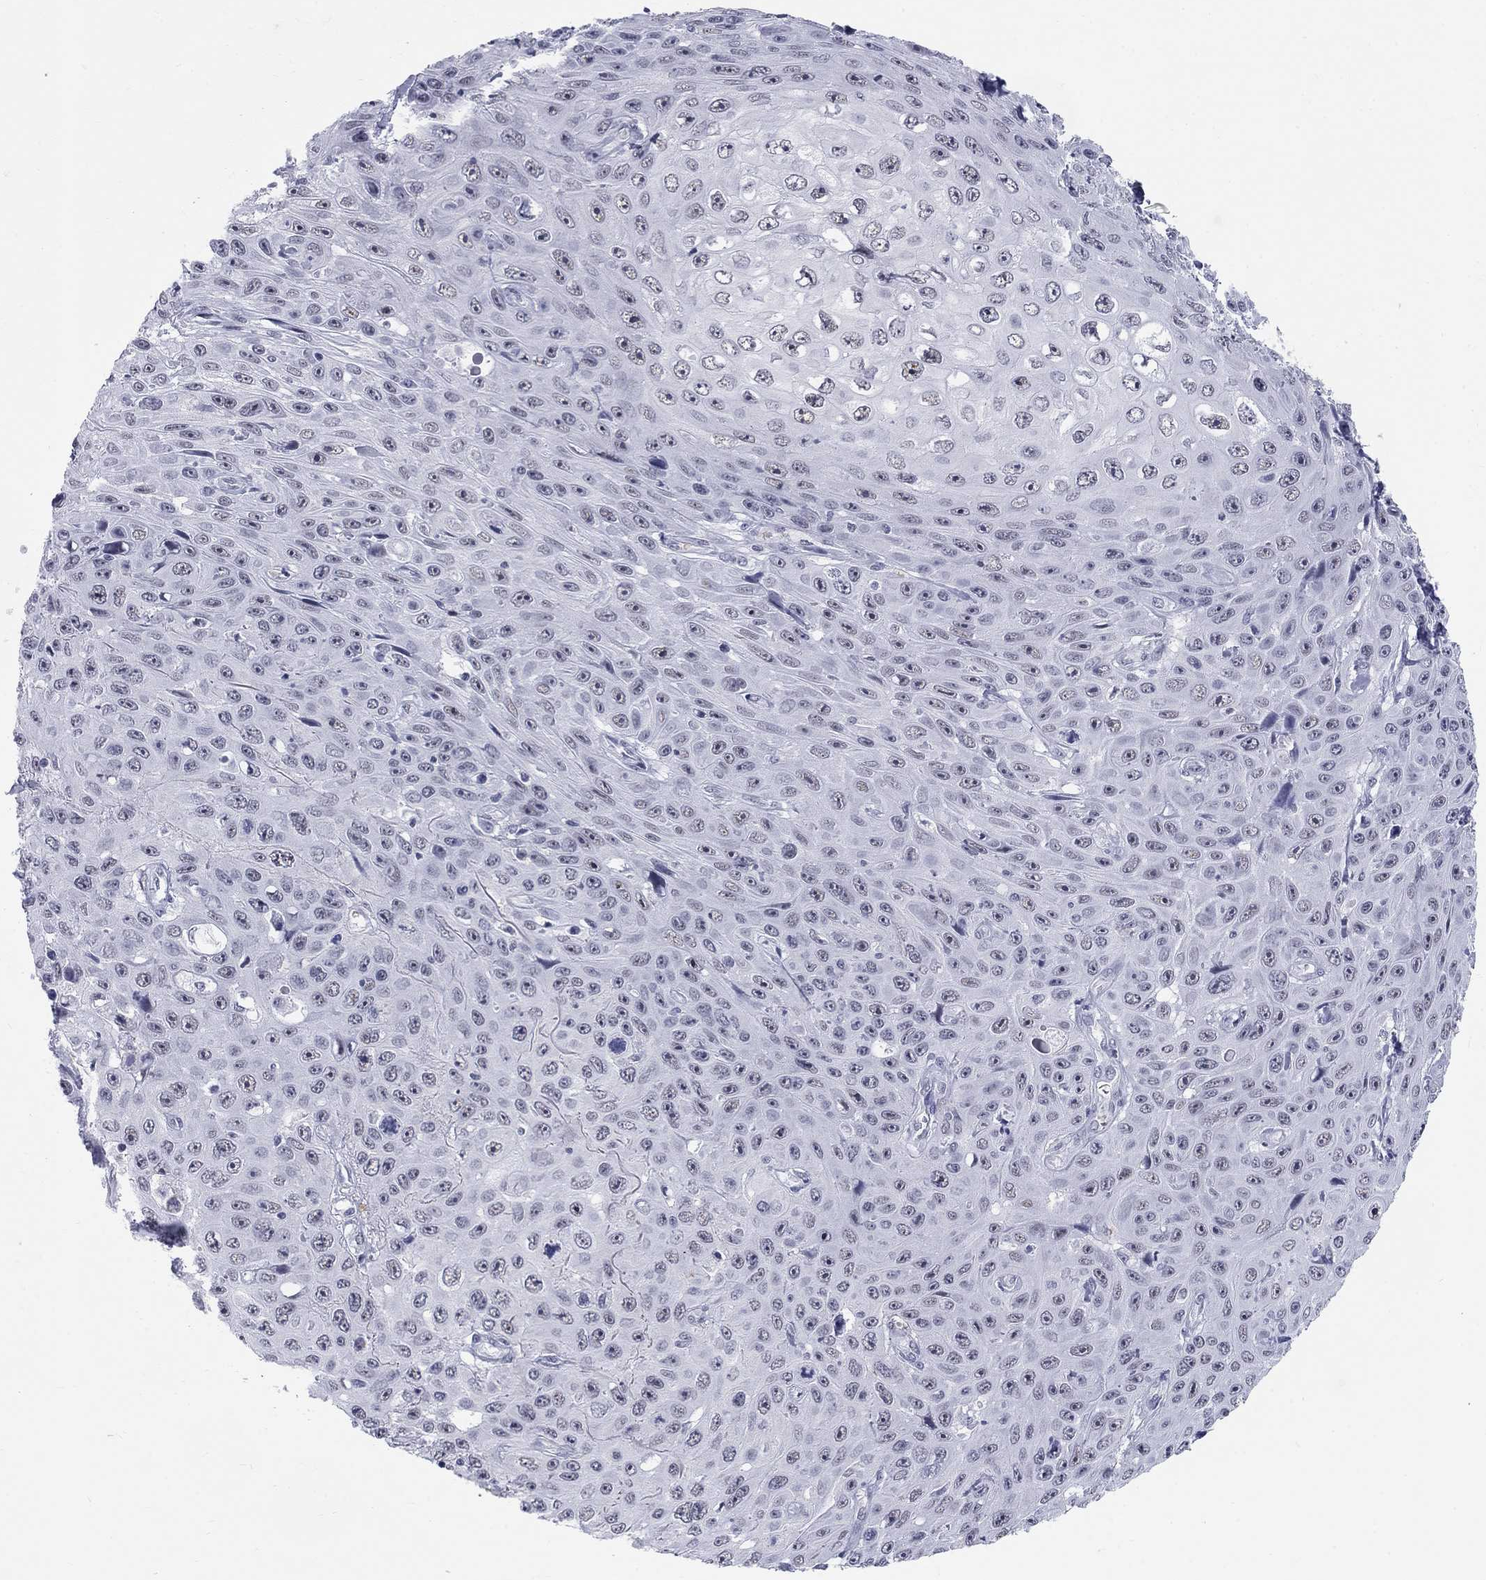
{"staining": {"intensity": "negative", "quantity": "none", "location": "none"}, "tissue": "skin cancer", "cell_type": "Tumor cells", "image_type": "cancer", "snomed": [{"axis": "morphology", "description": "Squamous cell carcinoma, NOS"}, {"axis": "topography", "description": "Skin"}], "caption": "Image shows no protein staining in tumor cells of skin cancer (squamous cell carcinoma) tissue.", "gene": "DMTN", "patient": {"sex": "male", "age": 82}}